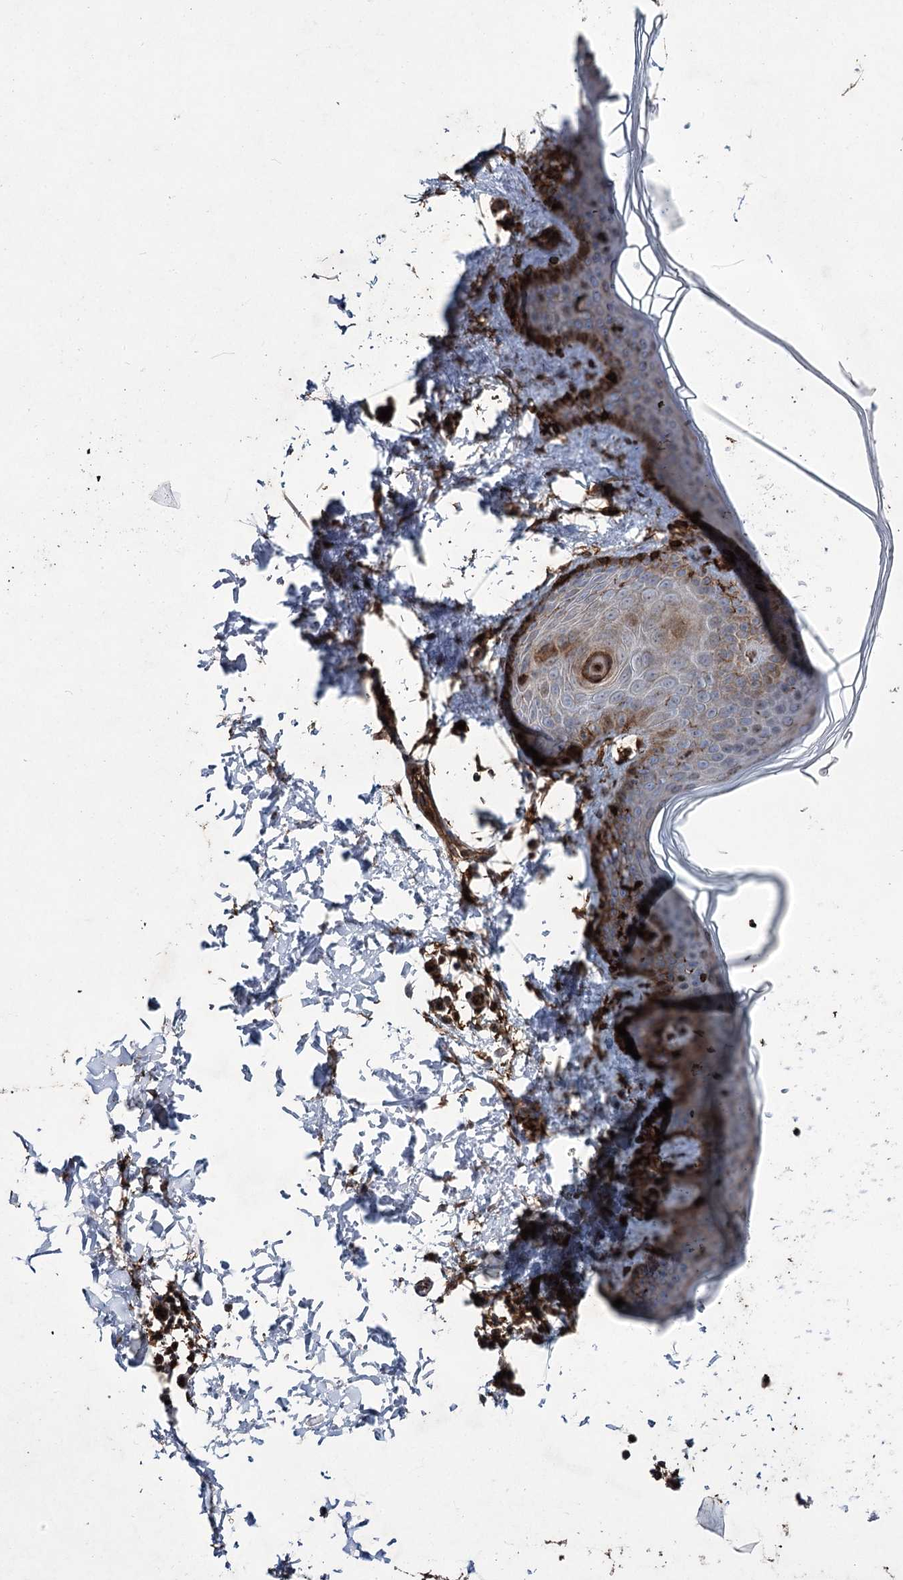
{"staining": {"intensity": "moderate", "quantity": ">75%", "location": "cytoplasmic/membranous"}, "tissue": "skin", "cell_type": "Fibroblasts", "image_type": "normal", "snomed": [{"axis": "morphology", "description": "Normal tissue, NOS"}, {"axis": "topography", "description": "Skin"}], "caption": "A medium amount of moderate cytoplasmic/membranous positivity is seen in about >75% of fibroblasts in unremarkable skin. Using DAB (brown) and hematoxylin (blue) stains, captured at high magnification using brightfield microscopy.", "gene": "DCUN1D4", "patient": {"sex": "male", "age": 36}}